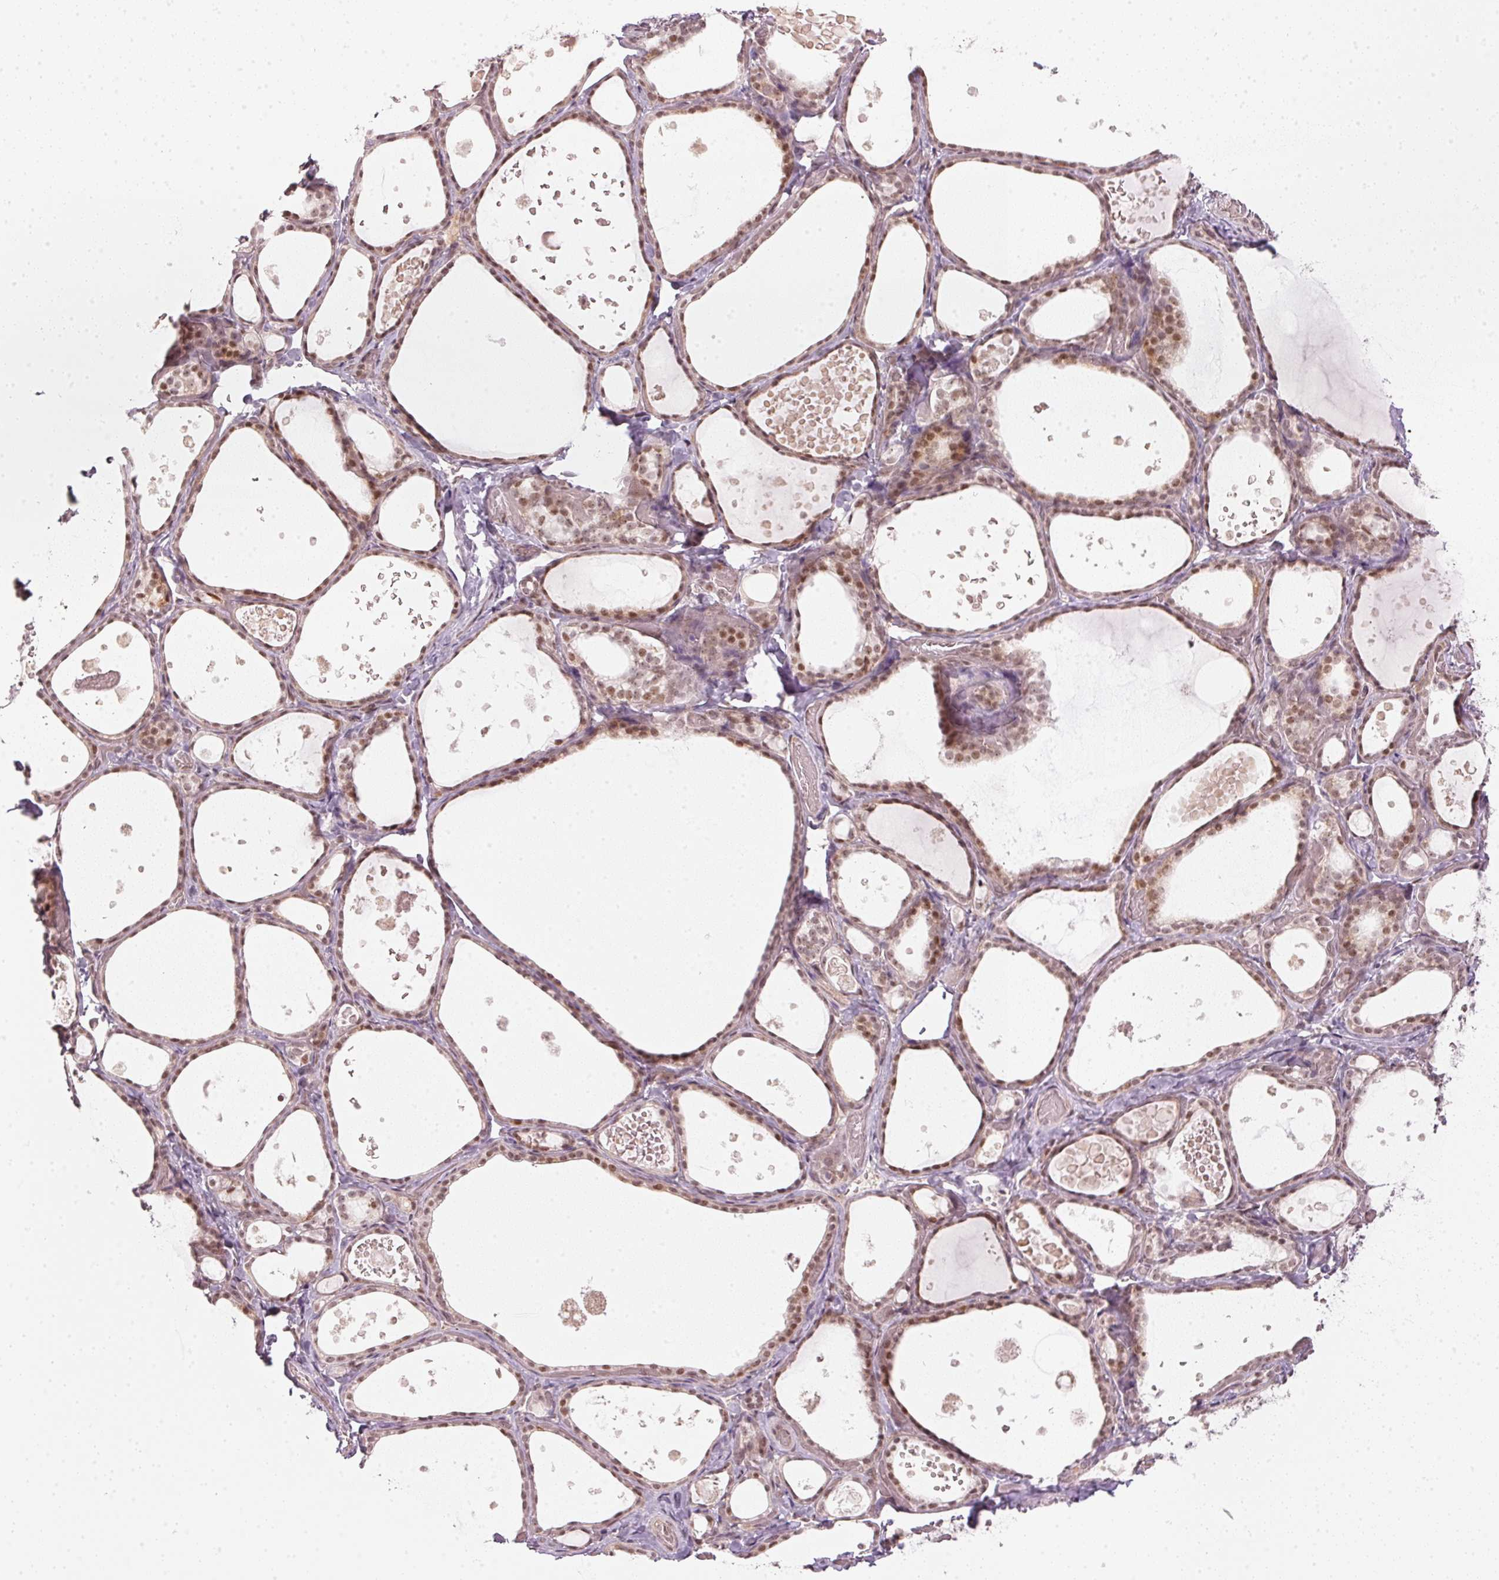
{"staining": {"intensity": "moderate", "quantity": ">75%", "location": "nuclear"}, "tissue": "thyroid gland", "cell_type": "Glandular cells", "image_type": "normal", "snomed": [{"axis": "morphology", "description": "Normal tissue, NOS"}, {"axis": "topography", "description": "Thyroid gland"}], "caption": "The histopathology image exhibits immunohistochemical staining of unremarkable thyroid gland. There is moderate nuclear positivity is identified in approximately >75% of glandular cells. (Brightfield microscopy of DAB IHC at high magnification).", "gene": "KAT6A", "patient": {"sex": "female", "age": 56}}